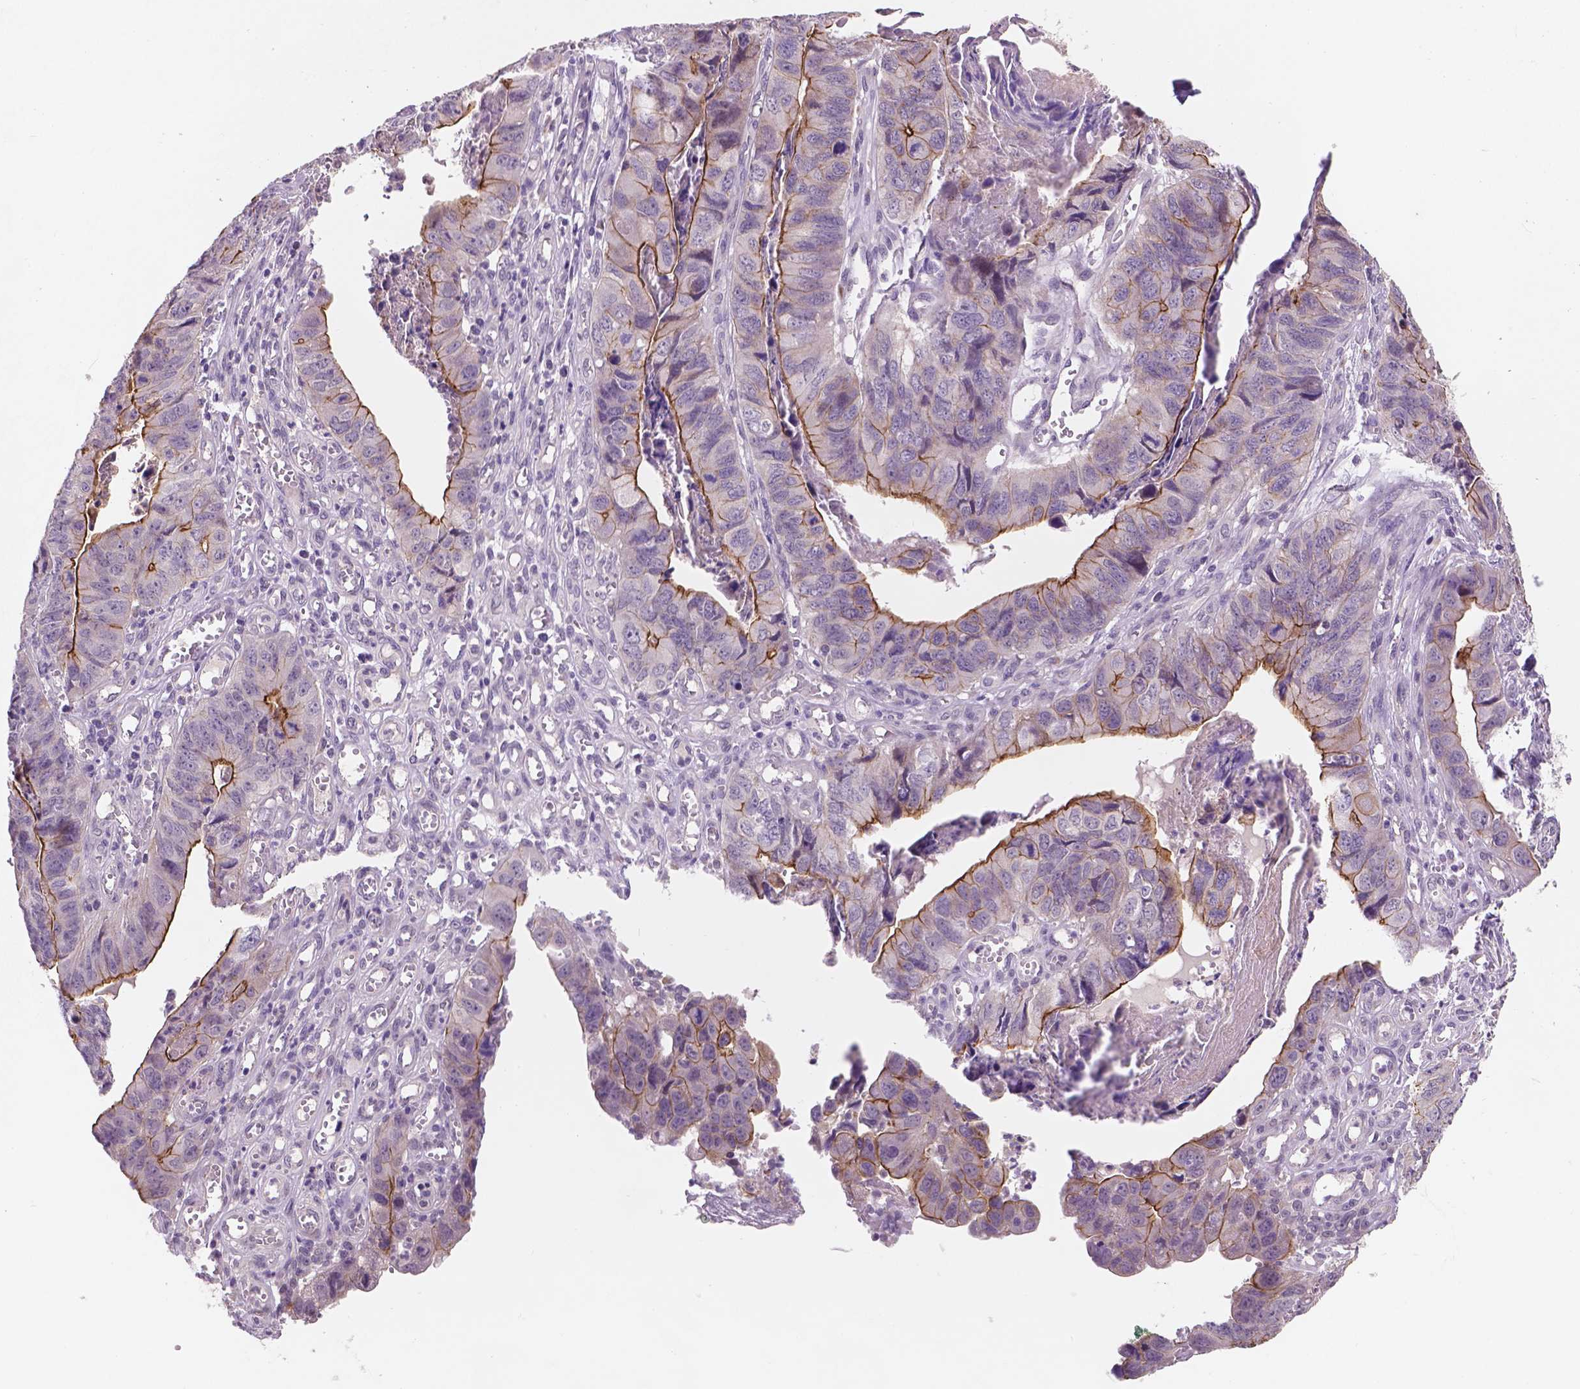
{"staining": {"intensity": "moderate", "quantity": "<25%", "location": "cytoplasmic/membranous"}, "tissue": "stomach cancer", "cell_type": "Tumor cells", "image_type": "cancer", "snomed": [{"axis": "morphology", "description": "Adenocarcinoma, NOS"}, {"axis": "topography", "description": "Stomach, lower"}], "caption": "Immunohistochemistry (IHC) image of neoplastic tissue: adenocarcinoma (stomach) stained using immunohistochemistry exhibits low levels of moderate protein expression localized specifically in the cytoplasmic/membranous of tumor cells, appearing as a cytoplasmic/membranous brown color.", "gene": "GXYLT2", "patient": {"sex": "male", "age": 77}}